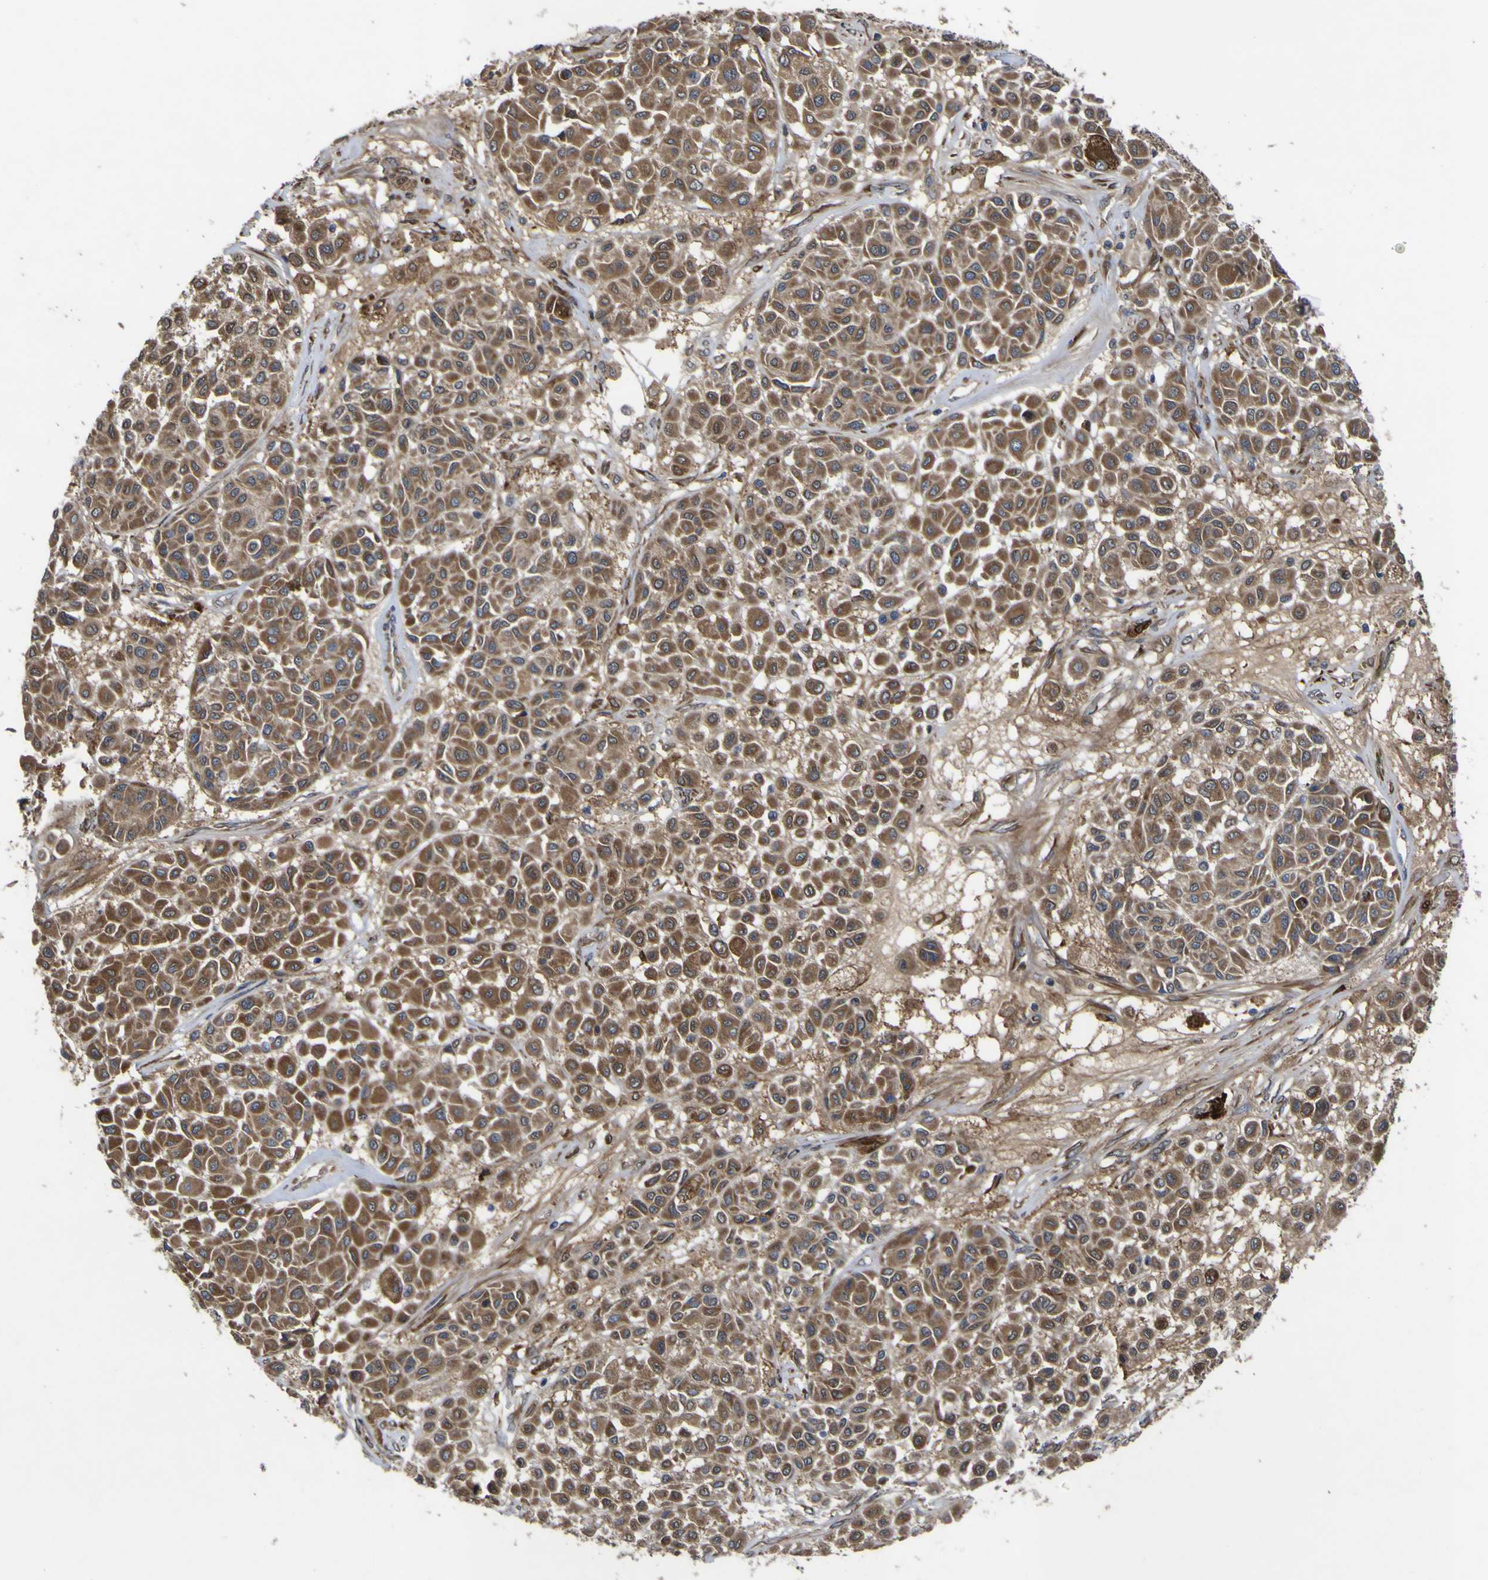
{"staining": {"intensity": "moderate", "quantity": ">75%", "location": "cytoplasmic/membranous"}, "tissue": "melanoma", "cell_type": "Tumor cells", "image_type": "cancer", "snomed": [{"axis": "morphology", "description": "Malignant melanoma, Metastatic site"}, {"axis": "topography", "description": "Soft tissue"}], "caption": "High-magnification brightfield microscopy of malignant melanoma (metastatic site) stained with DAB (3,3'-diaminobenzidine) (brown) and counterstained with hematoxylin (blue). tumor cells exhibit moderate cytoplasmic/membranous staining is present in about>75% of cells.", "gene": "IRAK2", "patient": {"sex": "male", "age": 41}}